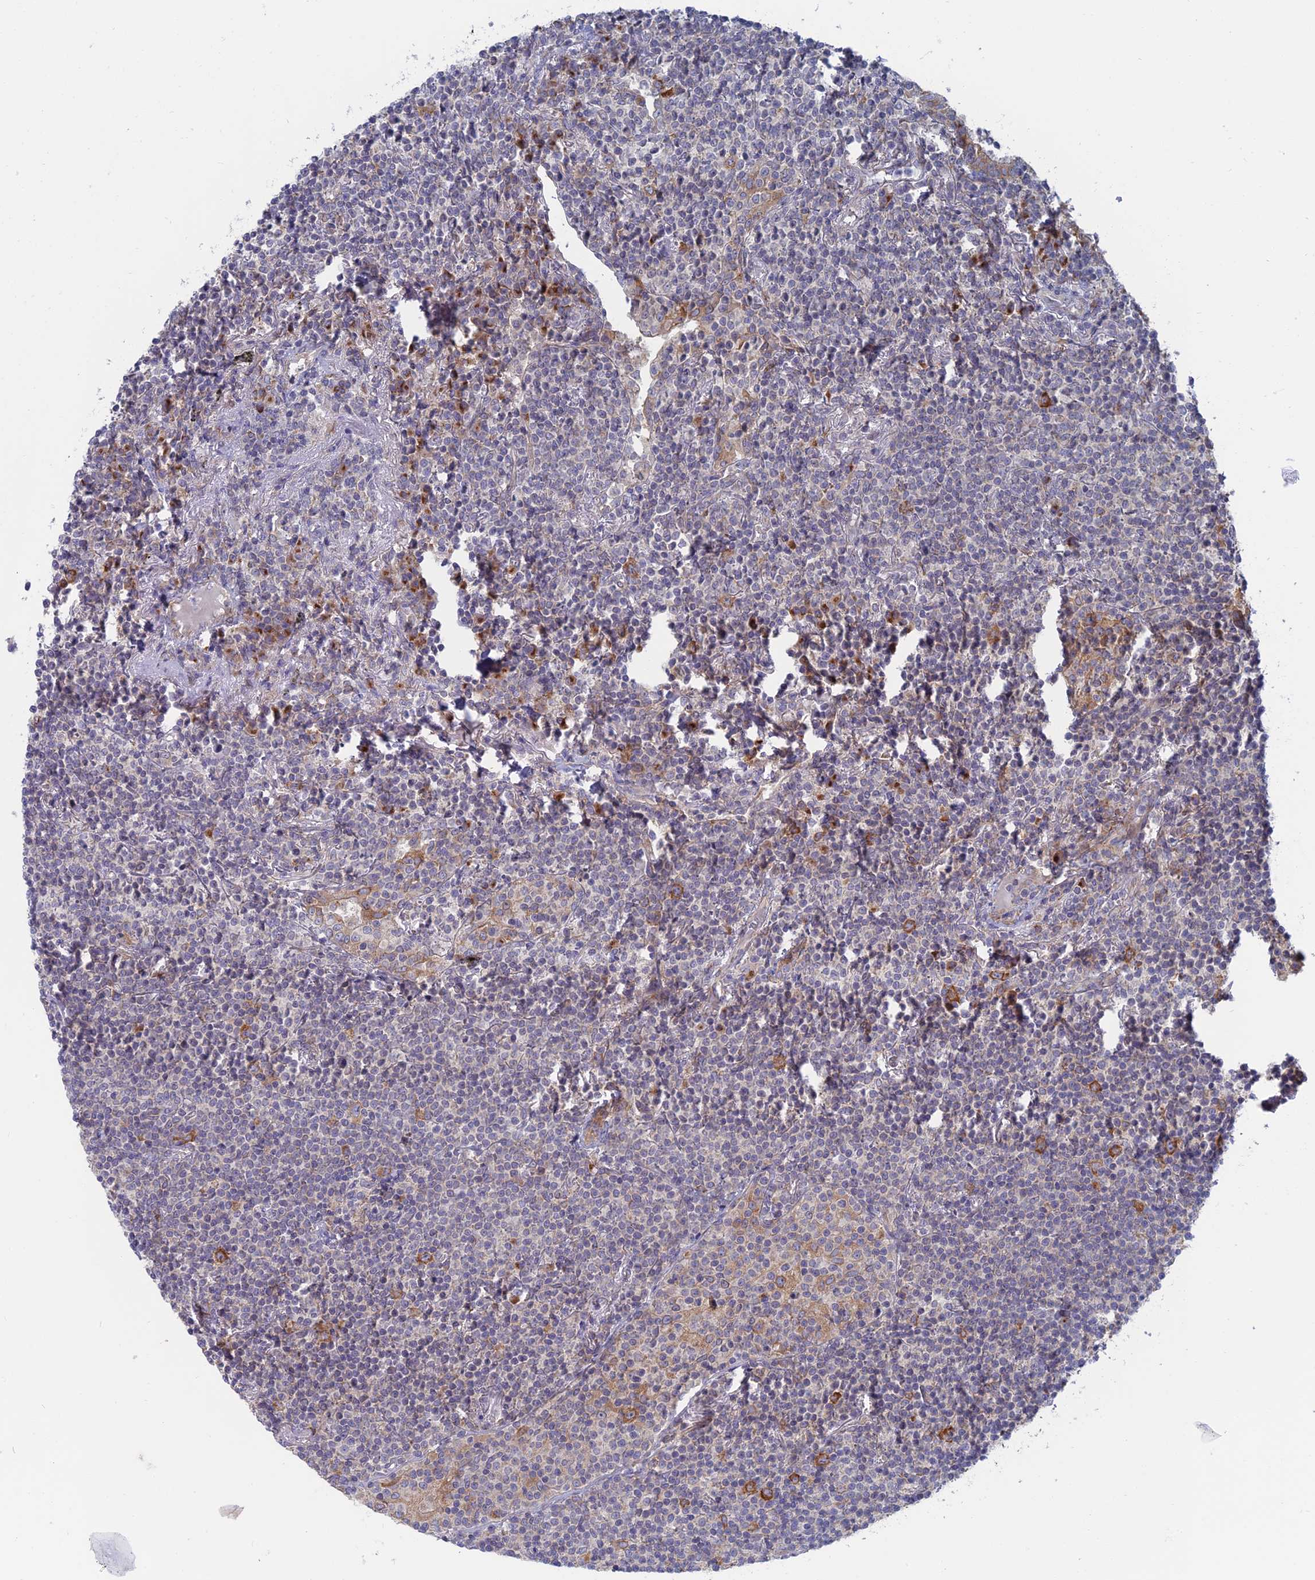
{"staining": {"intensity": "negative", "quantity": "none", "location": "none"}, "tissue": "lymphoma", "cell_type": "Tumor cells", "image_type": "cancer", "snomed": [{"axis": "morphology", "description": "Malignant lymphoma, non-Hodgkin's type, Low grade"}, {"axis": "topography", "description": "Lung"}], "caption": "Immunohistochemistry (IHC) micrograph of neoplastic tissue: malignant lymphoma, non-Hodgkin's type (low-grade) stained with DAB demonstrates no significant protein expression in tumor cells.", "gene": "TBC1D30", "patient": {"sex": "female", "age": 71}}